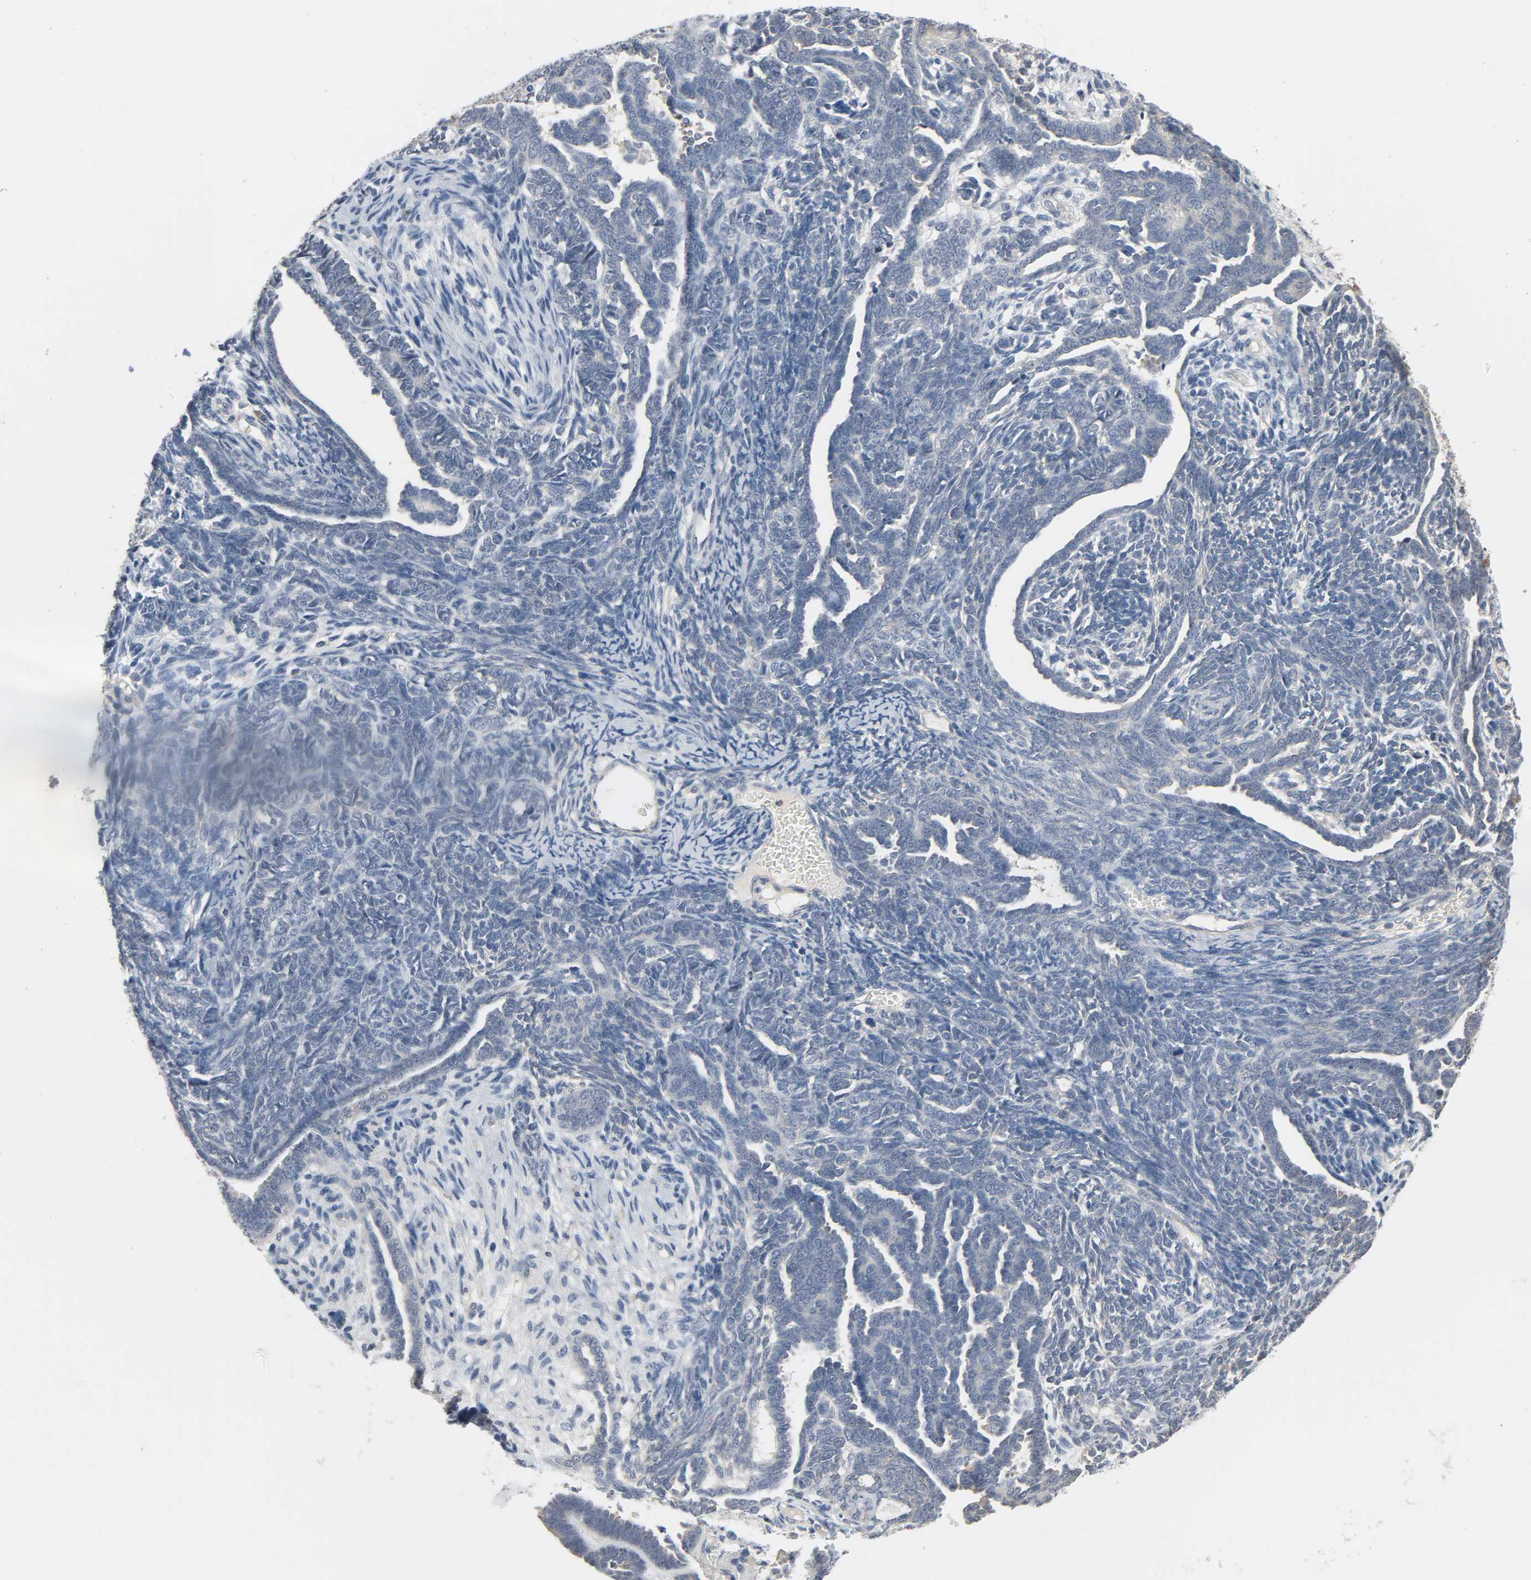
{"staining": {"intensity": "negative", "quantity": "none", "location": "none"}, "tissue": "endometrial cancer", "cell_type": "Tumor cells", "image_type": "cancer", "snomed": [{"axis": "morphology", "description": "Neoplasm, malignant, NOS"}, {"axis": "topography", "description": "Endometrium"}], "caption": "Tumor cells are negative for brown protein staining in neoplasm (malignant) (endometrial).", "gene": "CD4", "patient": {"sex": "female", "age": 74}}